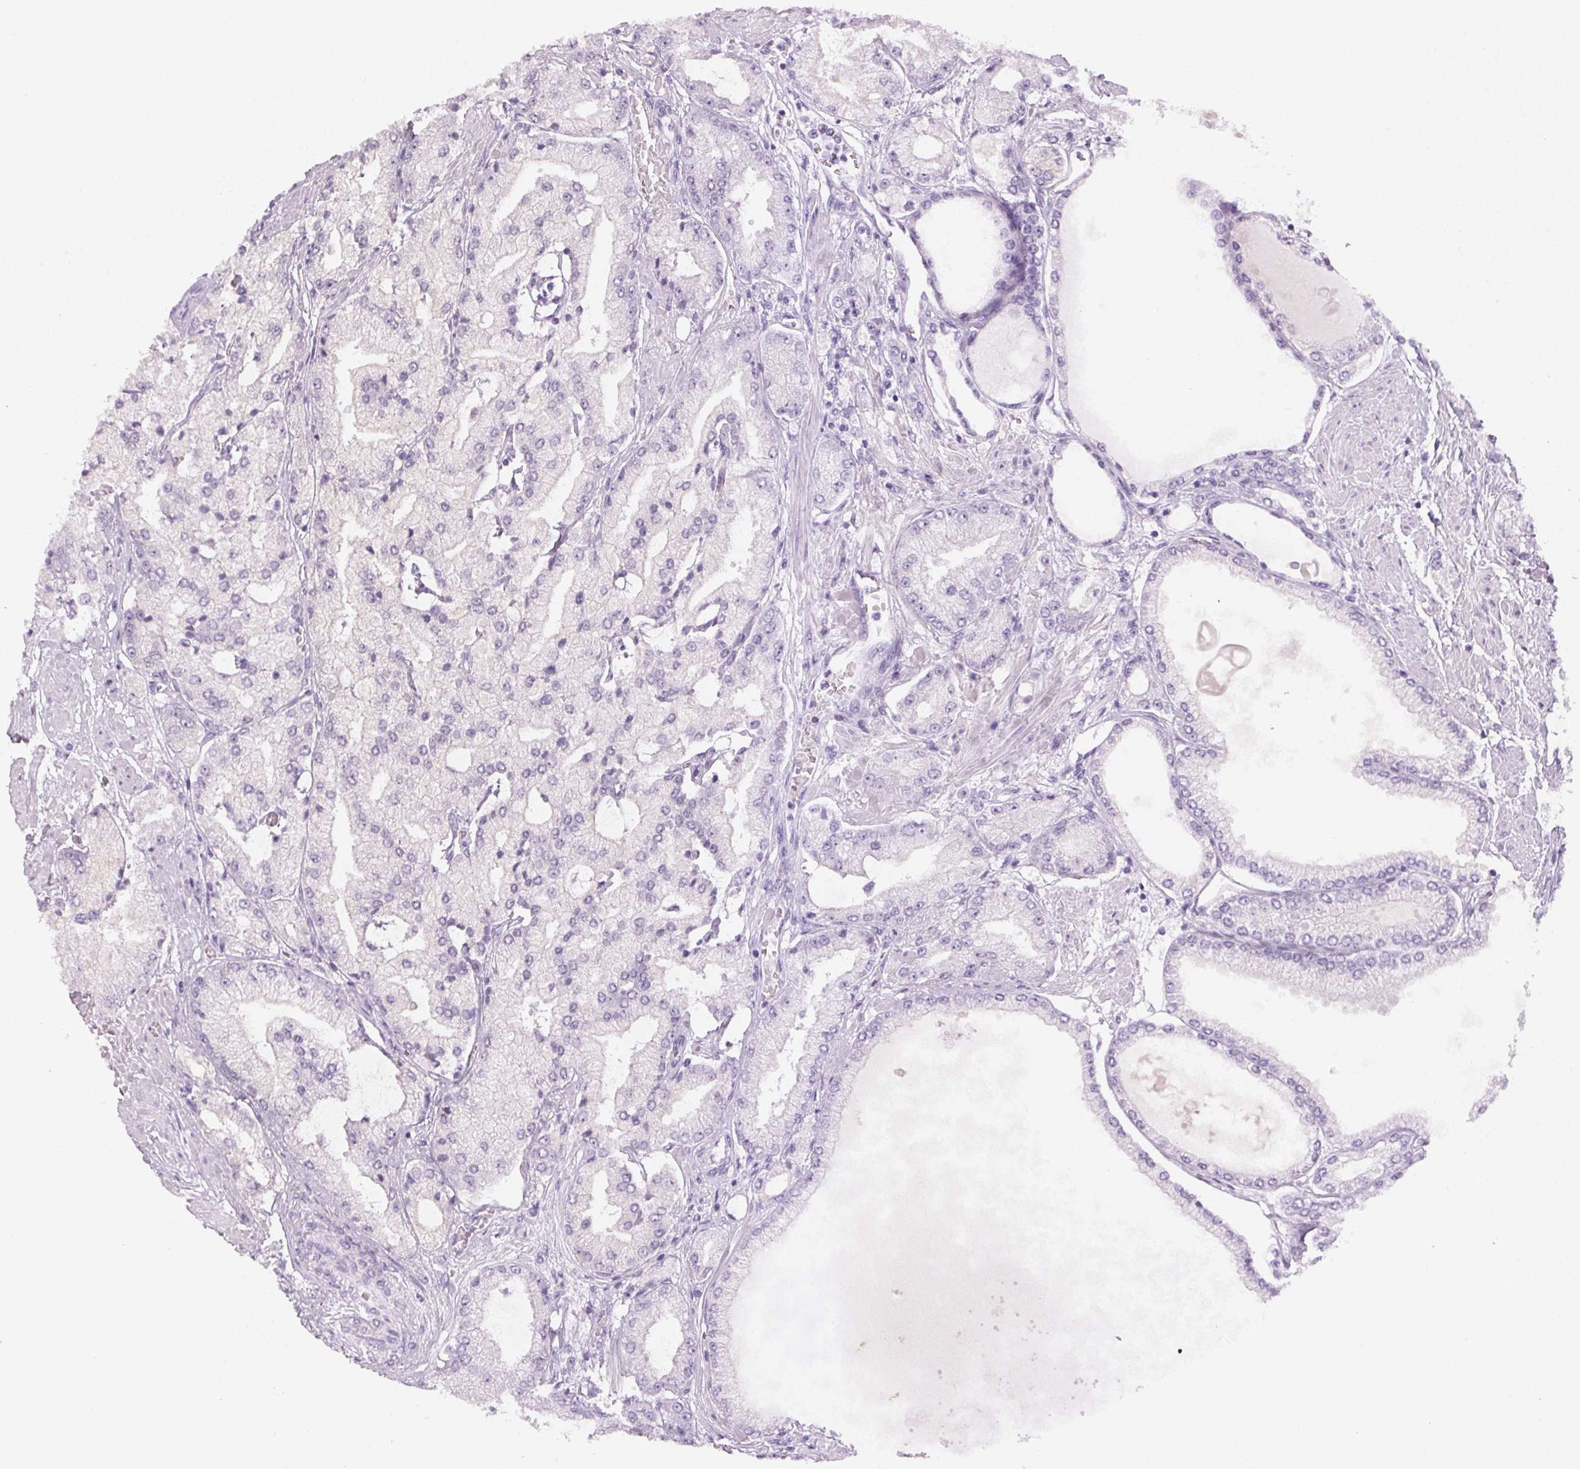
{"staining": {"intensity": "negative", "quantity": "none", "location": "none"}, "tissue": "prostate cancer", "cell_type": "Tumor cells", "image_type": "cancer", "snomed": [{"axis": "morphology", "description": "Adenocarcinoma, High grade"}, {"axis": "topography", "description": "Prostate"}], "caption": "An IHC histopathology image of high-grade adenocarcinoma (prostate) is shown. There is no staining in tumor cells of high-grade adenocarcinoma (prostate).", "gene": "ADAM20", "patient": {"sex": "male", "age": 68}}